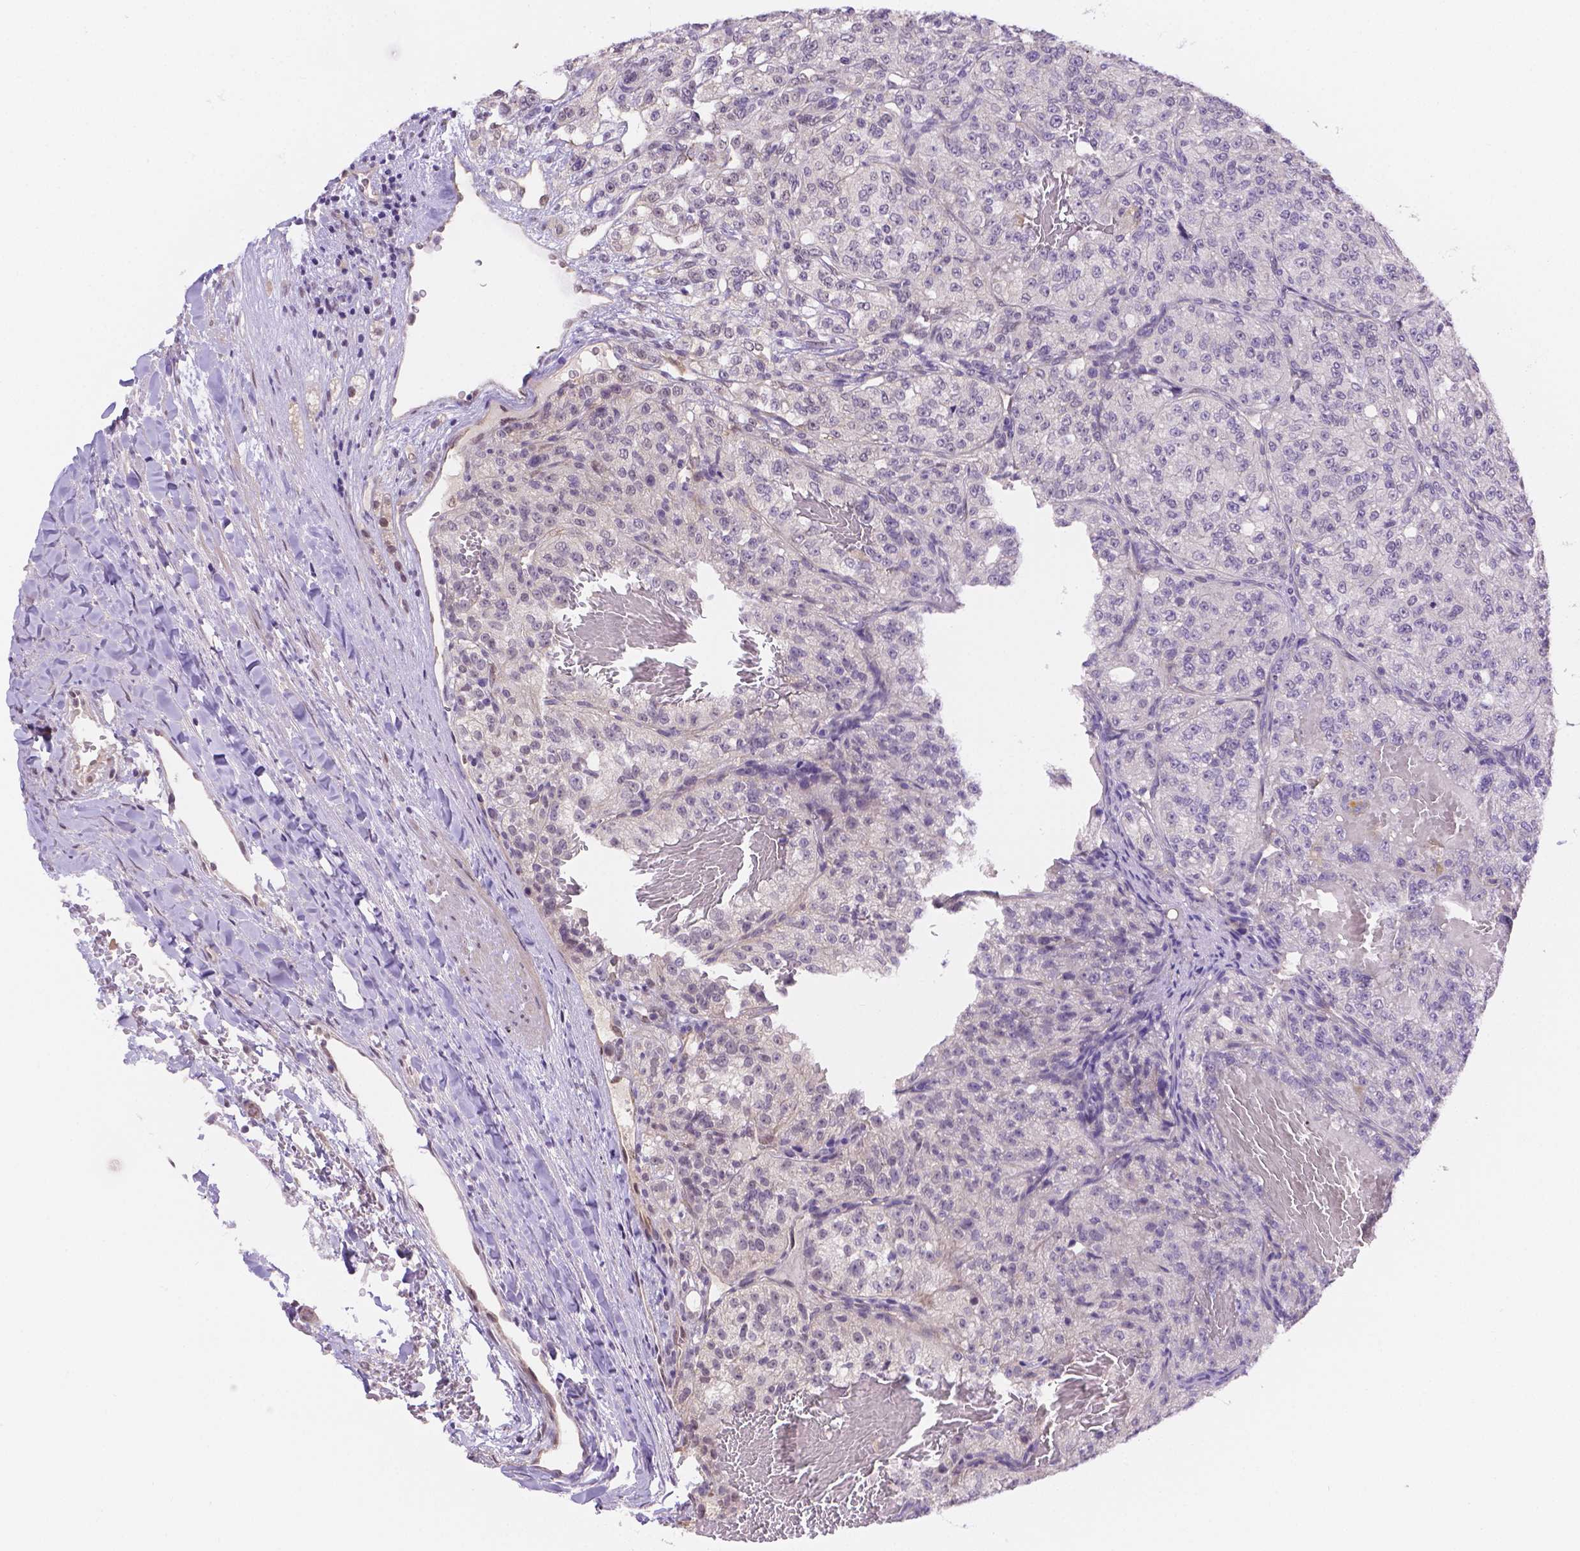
{"staining": {"intensity": "negative", "quantity": "none", "location": "none"}, "tissue": "renal cancer", "cell_type": "Tumor cells", "image_type": "cancer", "snomed": [{"axis": "morphology", "description": "Adenocarcinoma, NOS"}, {"axis": "topography", "description": "Kidney"}], "caption": "Tumor cells are negative for protein expression in human renal cancer. (DAB (3,3'-diaminobenzidine) IHC with hematoxylin counter stain).", "gene": "NXPE2", "patient": {"sex": "female", "age": 63}}